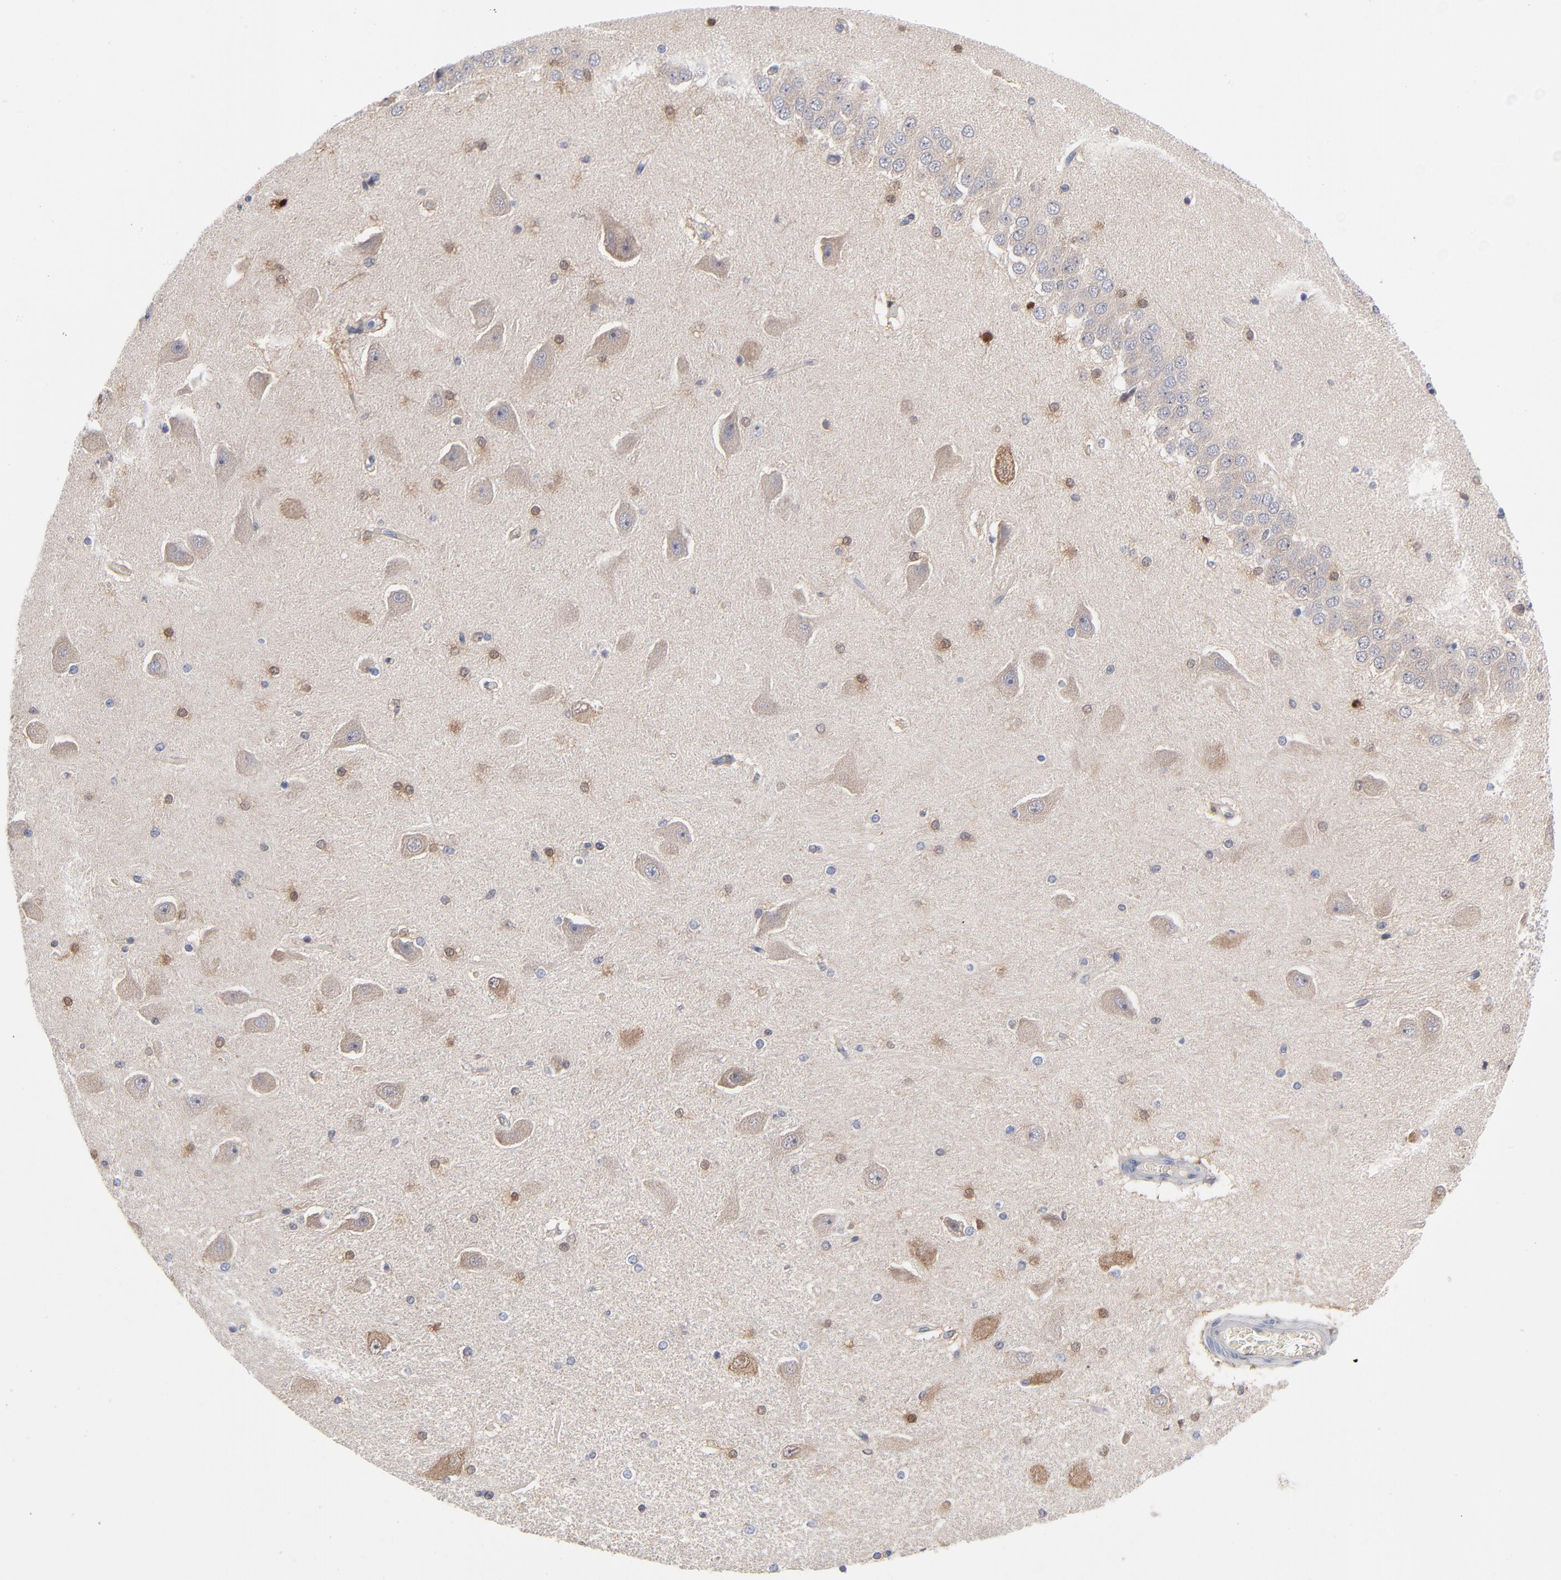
{"staining": {"intensity": "moderate", "quantity": "25%-75%", "location": "cytoplasmic/membranous"}, "tissue": "hippocampus", "cell_type": "Glial cells", "image_type": "normal", "snomed": [{"axis": "morphology", "description": "Normal tissue, NOS"}, {"axis": "topography", "description": "Hippocampus"}], "caption": "Protein analysis of benign hippocampus shows moderate cytoplasmic/membranous positivity in about 25%-75% of glial cells. Using DAB (brown) and hematoxylin (blue) stains, captured at high magnification using brightfield microscopy.", "gene": "ARRB1", "patient": {"sex": "female", "age": 54}}